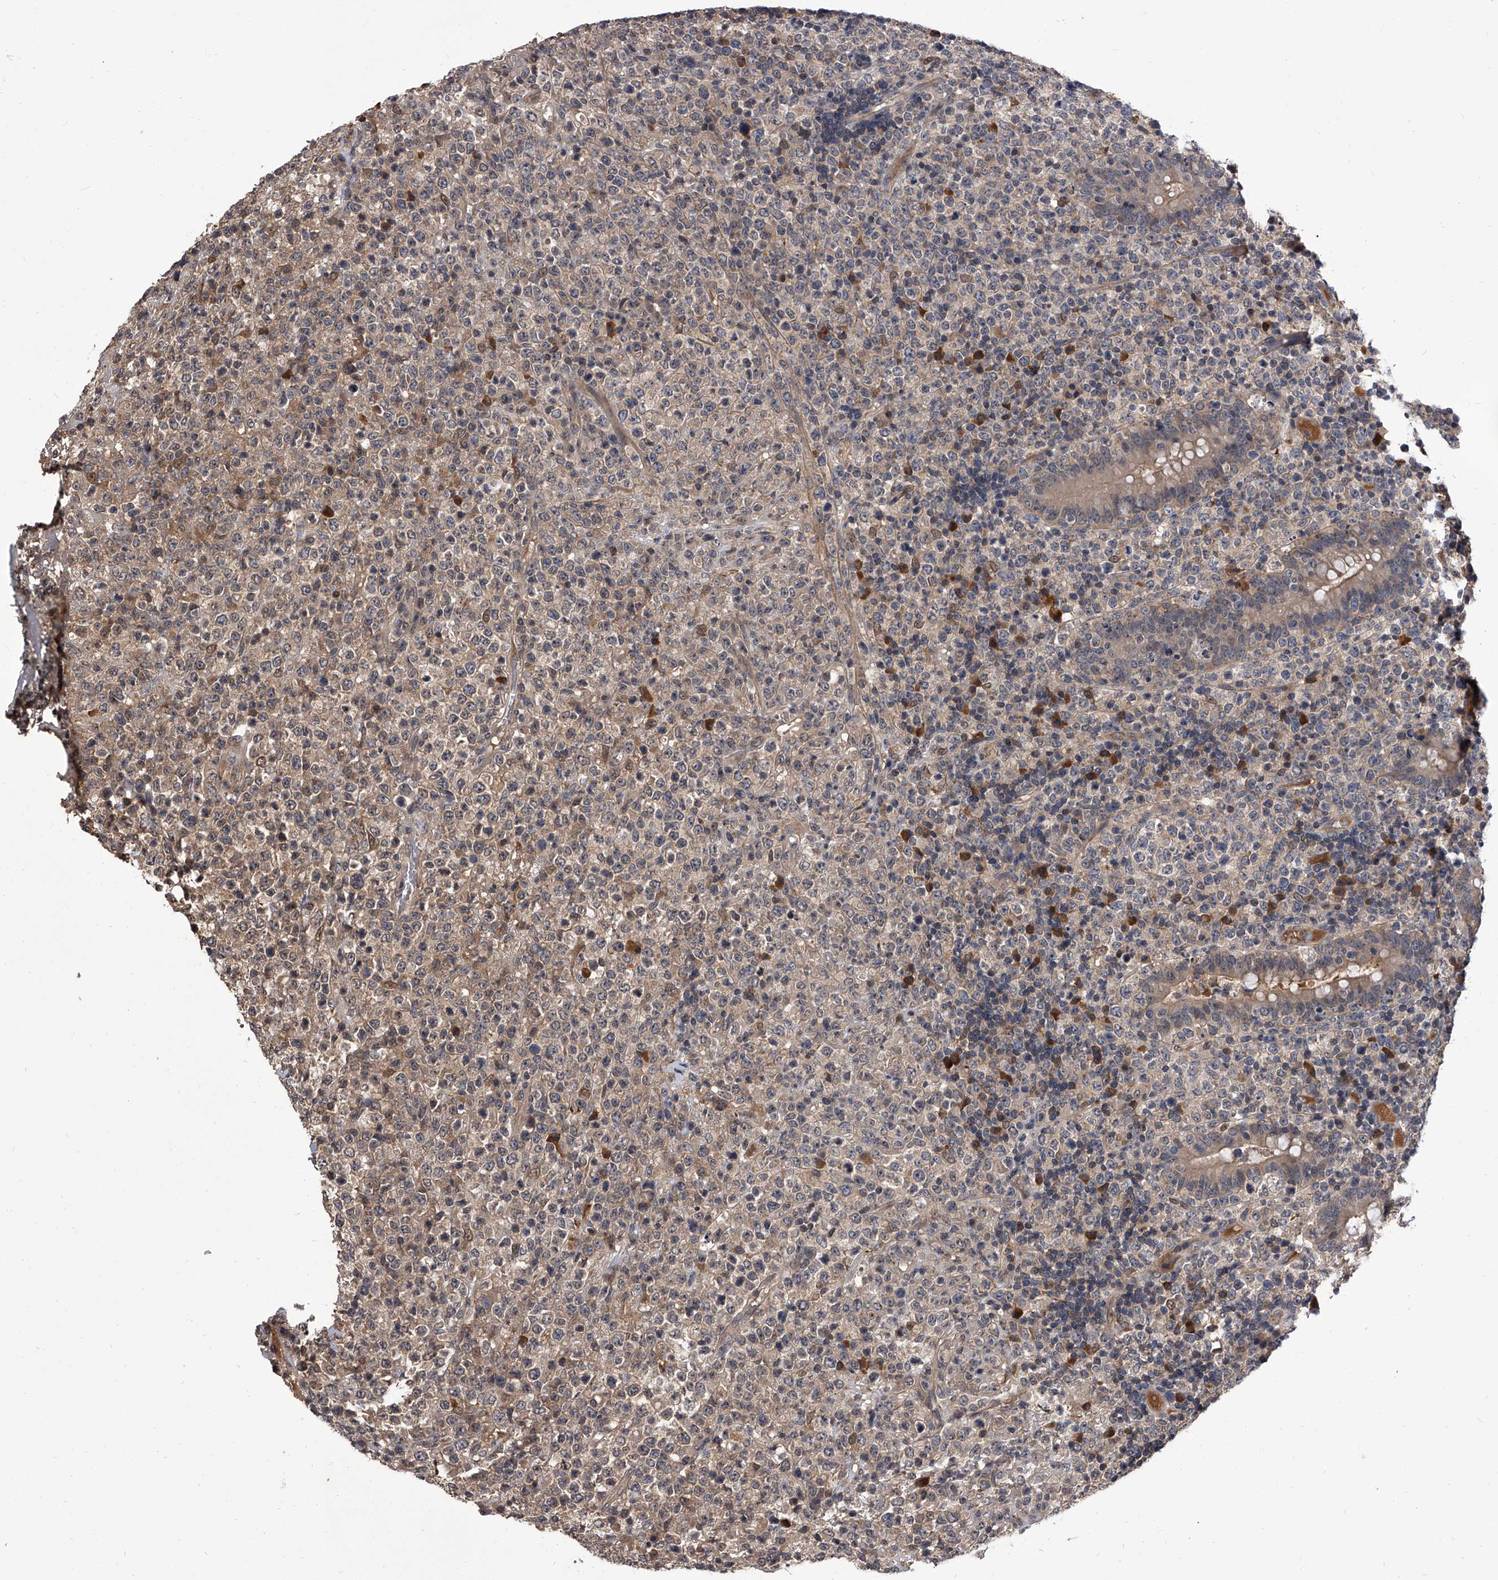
{"staining": {"intensity": "negative", "quantity": "none", "location": "none"}, "tissue": "lymphoma", "cell_type": "Tumor cells", "image_type": "cancer", "snomed": [{"axis": "morphology", "description": "Malignant lymphoma, non-Hodgkin's type, High grade"}, {"axis": "topography", "description": "Colon"}], "caption": "High power microscopy histopathology image of an IHC photomicrograph of lymphoma, revealing no significant expression in tumor cells.", "gene": "SLC18B1", "patient": {"sex": "female", "age": 53}}